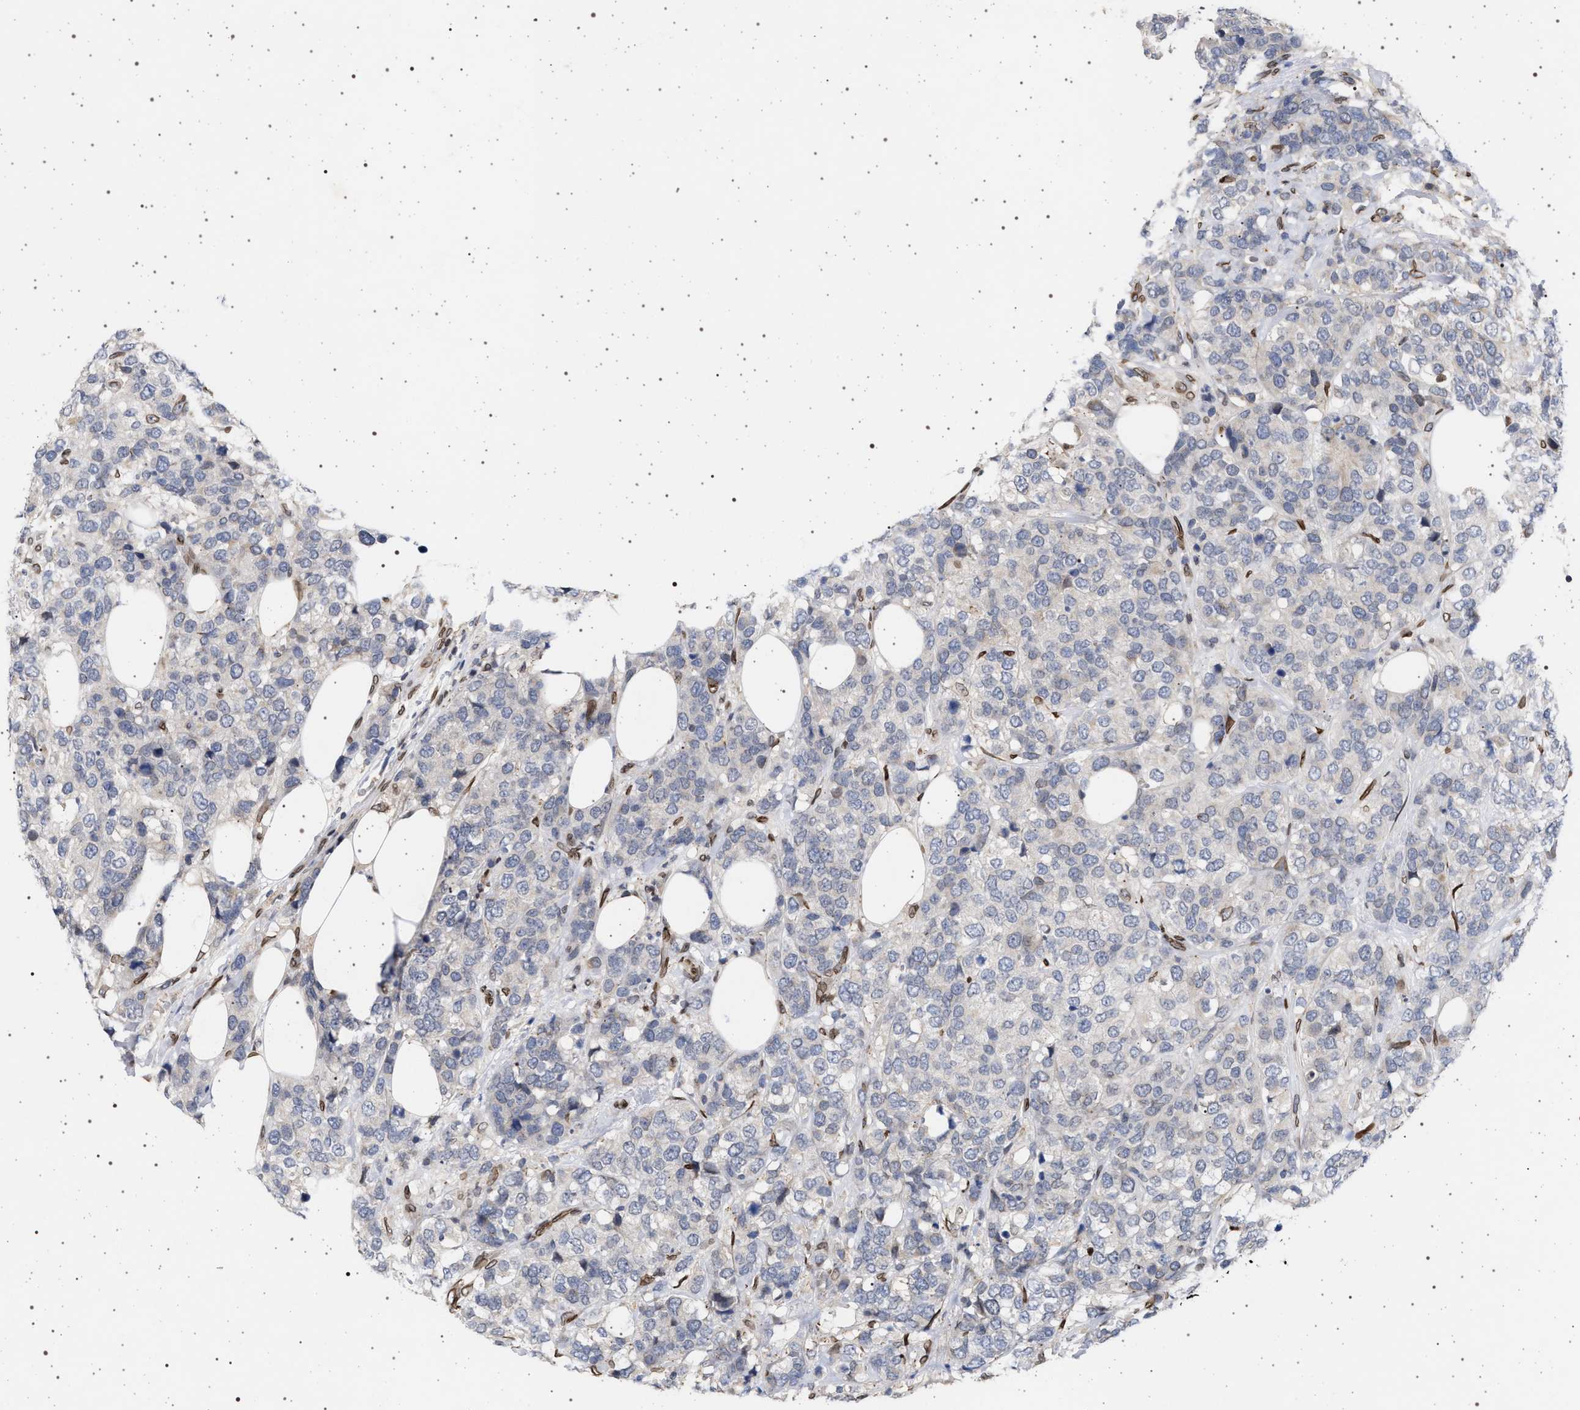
{"staining": {"intensity": "negative", "quantity": "none", "location": "none"}, "tissue": "breast cancer", "cell_type": "Tumor cells", "image_type": "cancer", "snomed": [{"axis": "morphology", "description": "Lobular carcinoma"}, {"axis": "topography", "description": "Breast"}], "caption": "Photomicrograph shows no protein staining in tumor cells of breast cancer tissue.", "gene": "ING2", "patient": {"sex": "female", "age": 59}}